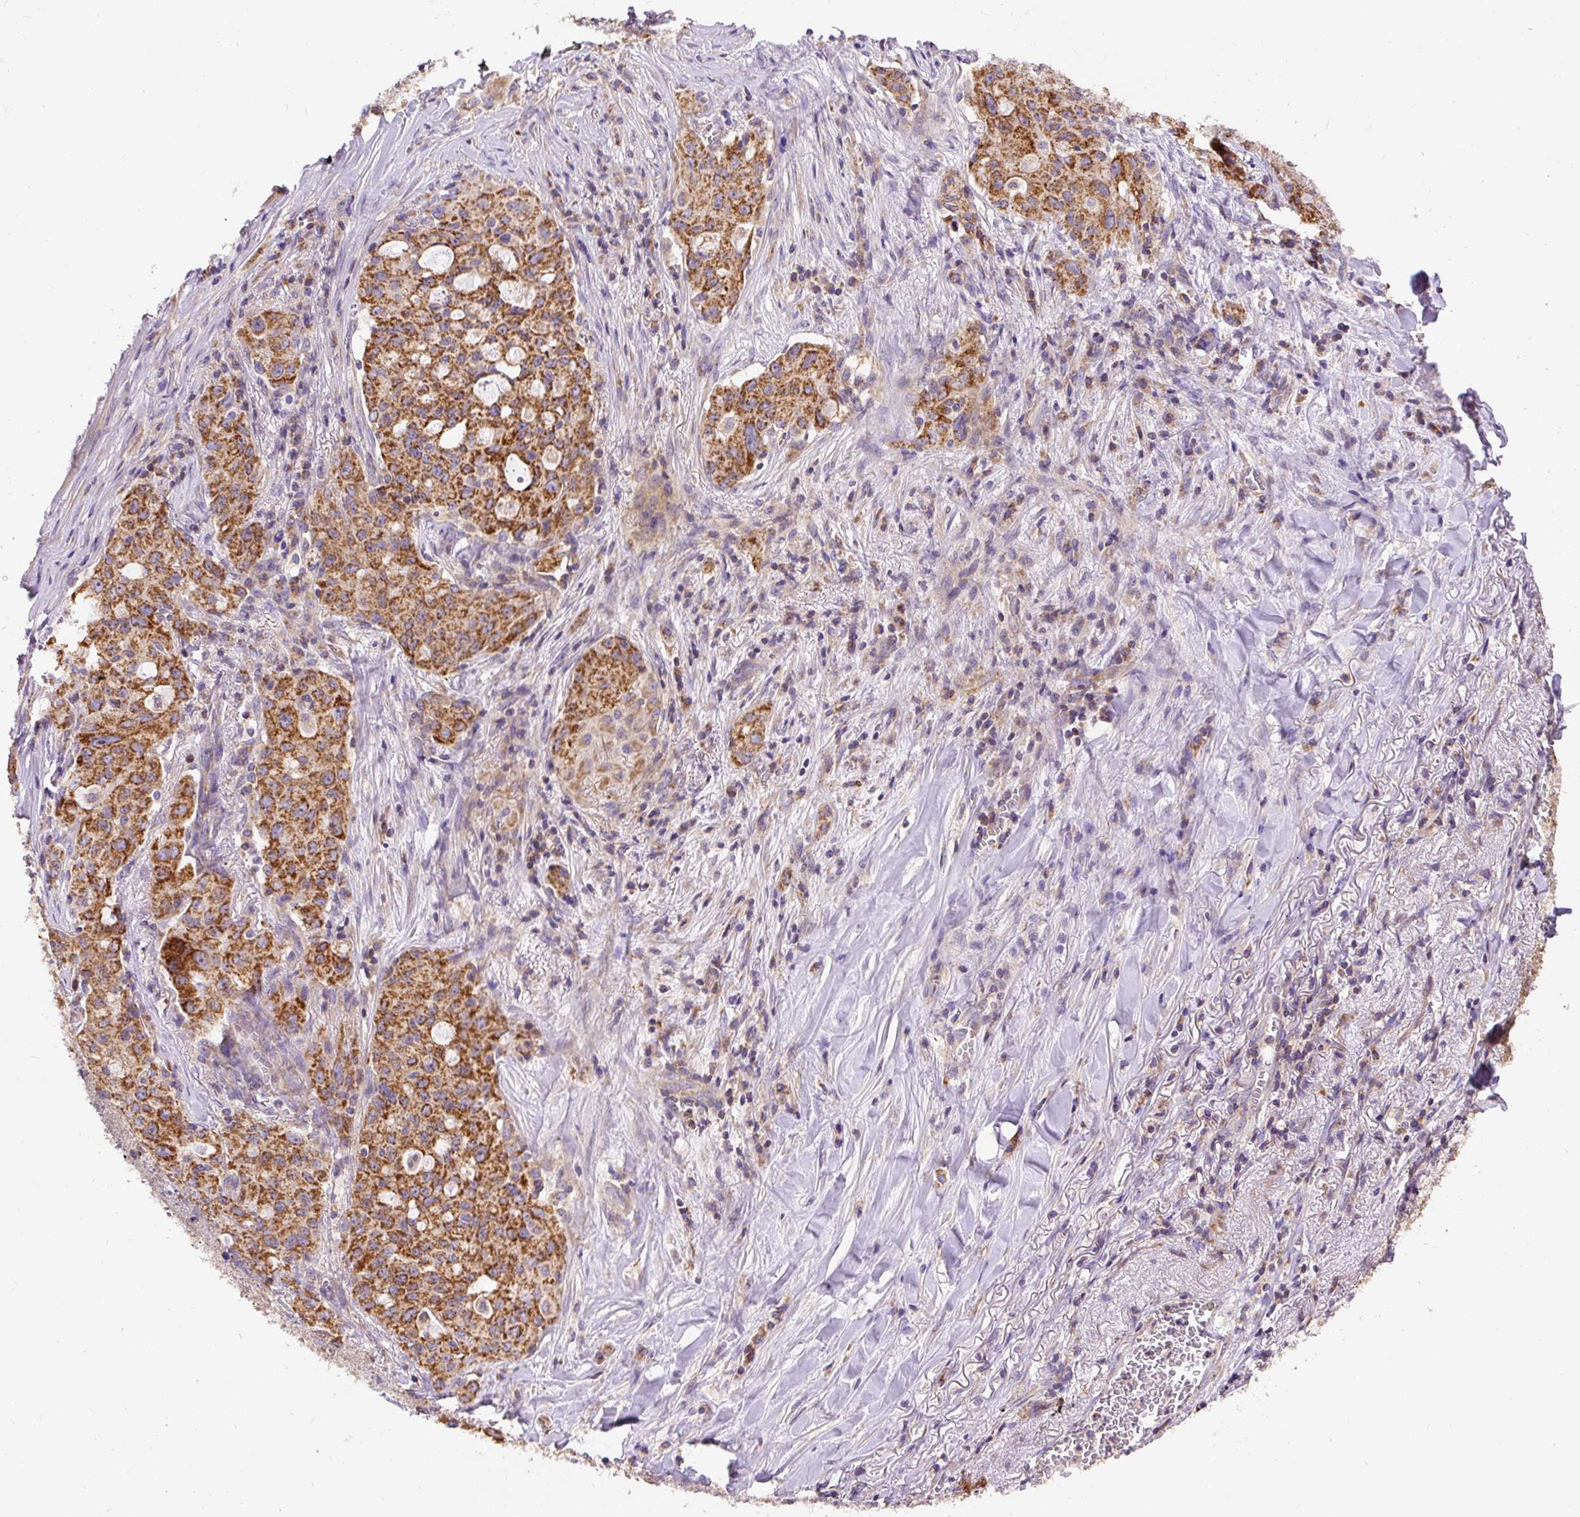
{"staining": {"intensity": "strong", "quantity": ">75%", "location": "cytoplasmic/membranous"}, "tissue": "lung cancer", "cell_type": "Tumor cells", "image_type": "cancer", "snomed": [{"axis": "morphology", "description": "Adenocarcinoma, NOS"}, {"axis": "topography", "description": "Lung"}], "caption": "IHC (DAB) staining of human lung adenocarcinoma reveals strong cytoplasmic/membranous protein expression in approximately >75% of tumor cells.", "gene": "NDUFAF2", "patient": {"sex": "female", "age": 44}}